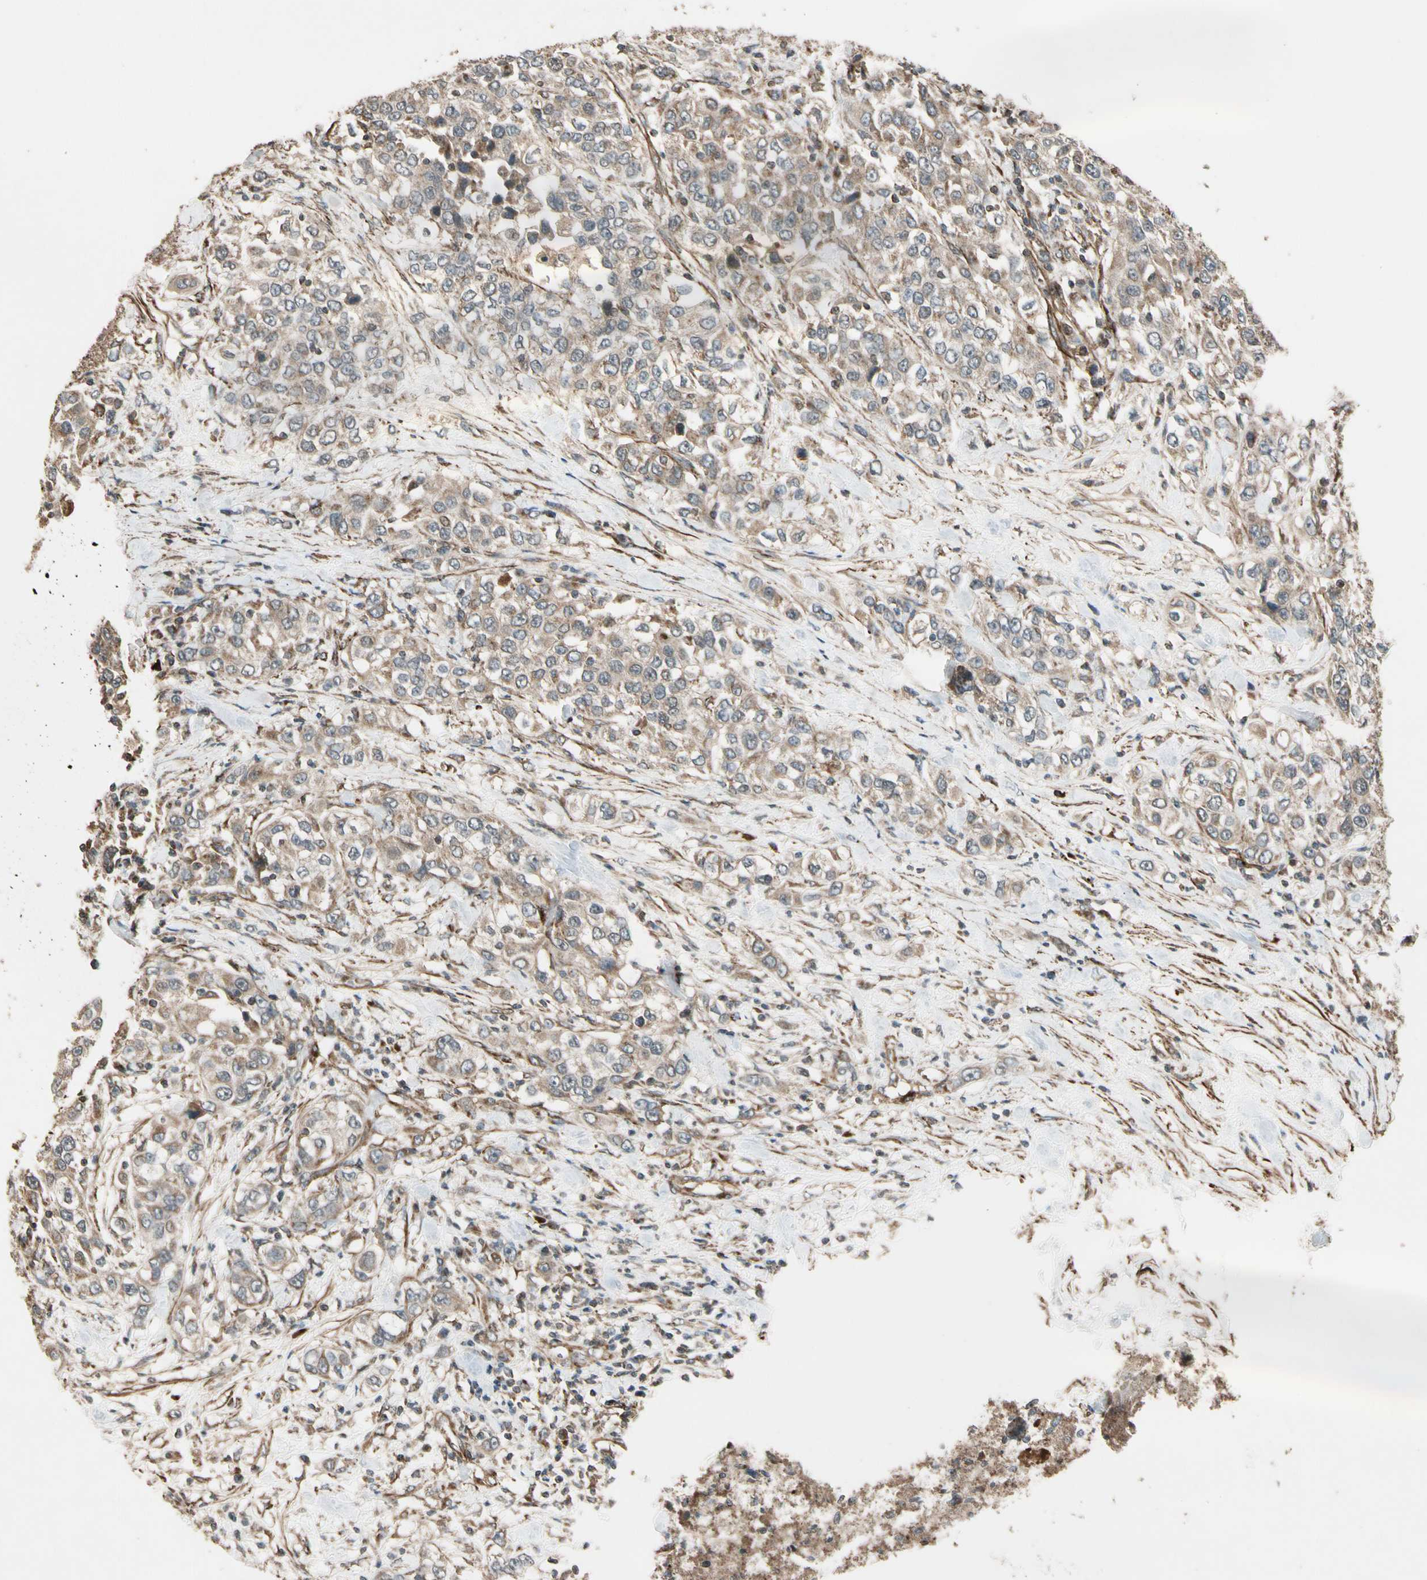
{"staining": {"intensity": "weak", "quantity": ">75%", "location": "cytoplasmic/membranous"}, "tissue": "urothelial cancer", "cell_type": "Tumor cells", "image_type": "cancer", "snomed": [{"axis": "morphology", "description": "Urothelial carcinoma, High grade"}, {"axis": "topography", "description": "Urinary bladder"}], "caption": "Immunohistochemical staining of urothelial cancer displays low levels of weak cytoplasmic/membranous protein expression in about >75% of tumor cells. Immunohistochemistry stains the protein of interest in brown and the nuclei are stained blue.", "gene": "GCK", "patient": {"sex": "female", "age": 80}}